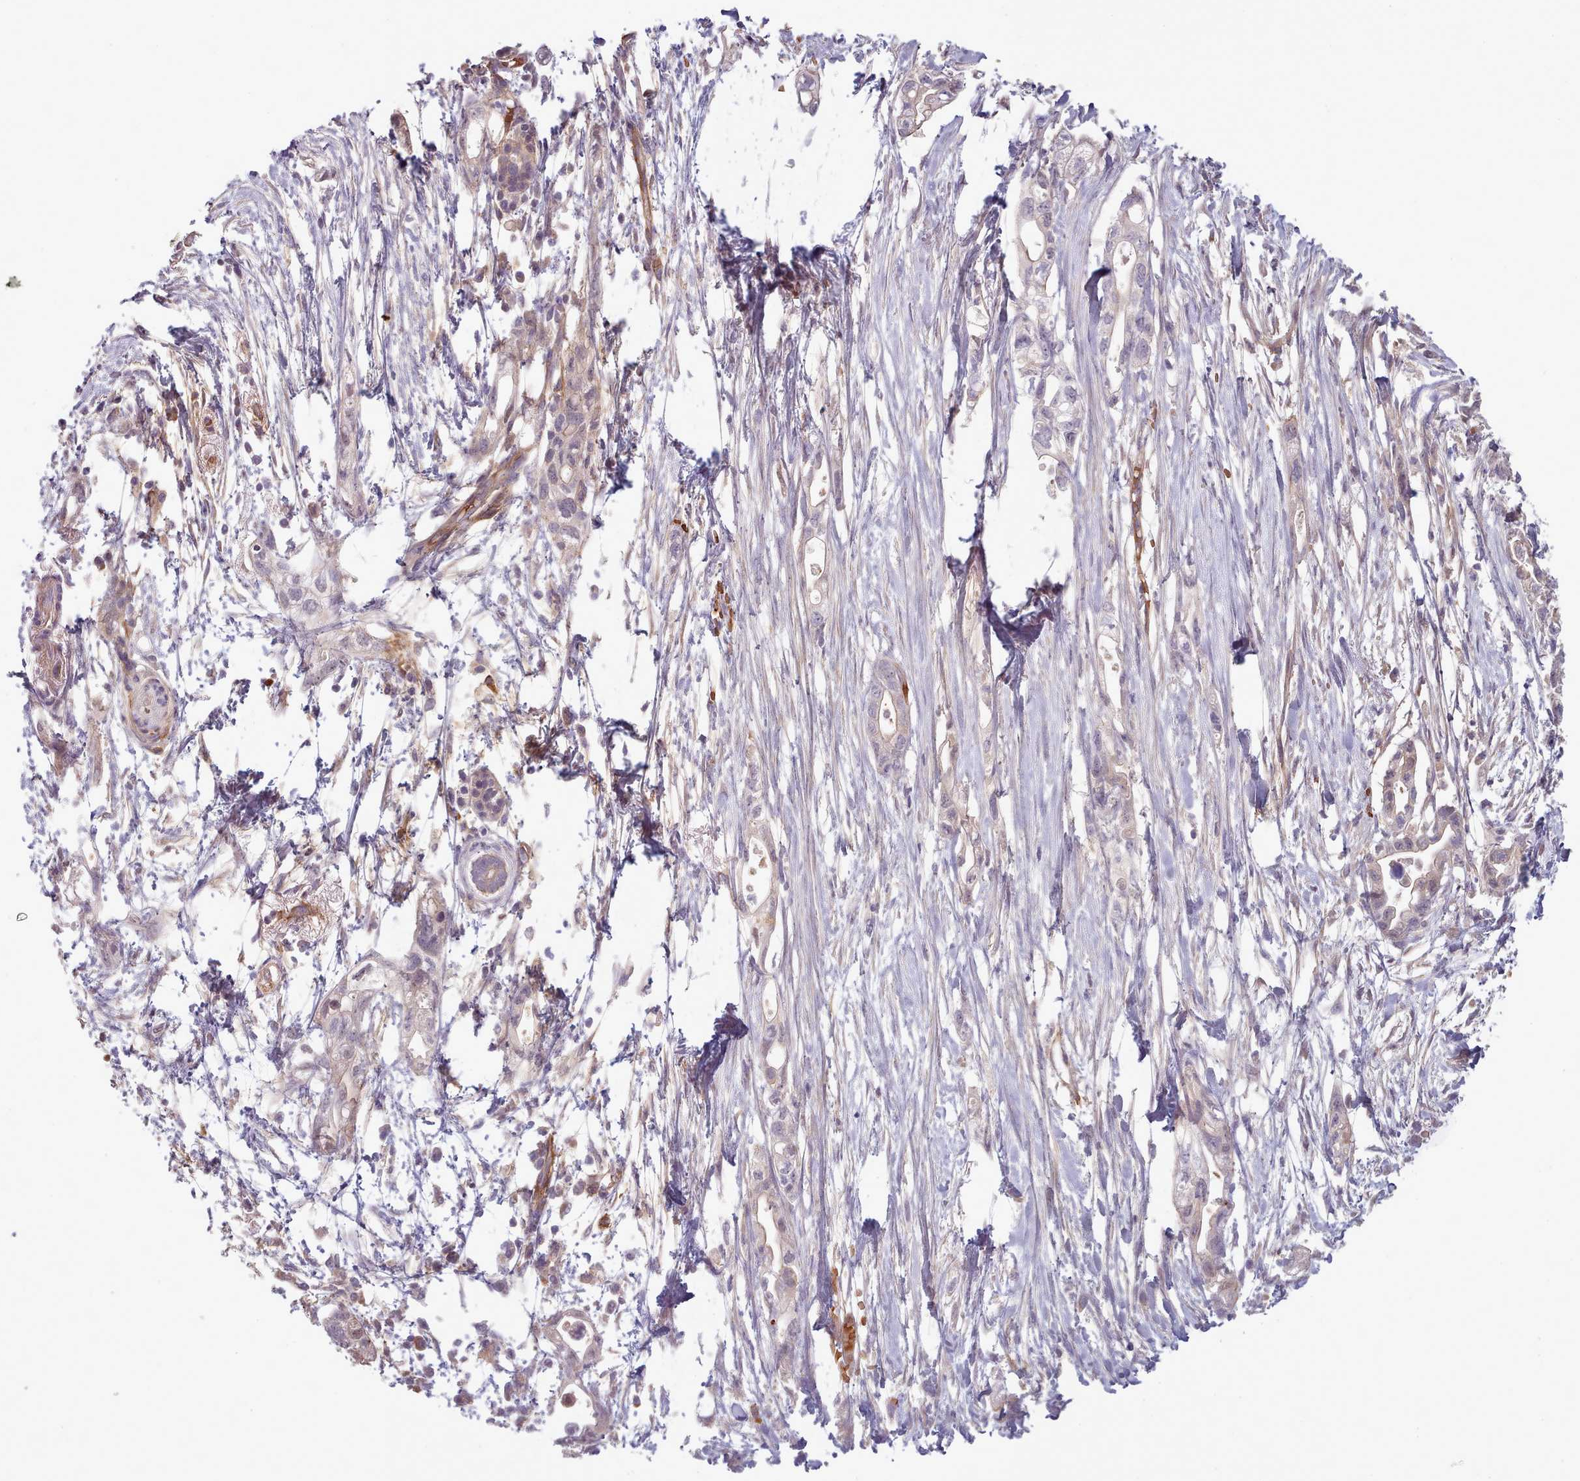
{"staining": {"intensity": "moderate", "quantity": "<25%", "location": "cytoplasmic/membranous"}, "tissue": "pancreatic cancer", "cell_type": "Tumor cells", "image_type": "cancer", "snomed": [{"axis": "morphology", "description": "Adenocarcinoma, NOS"}, {"axis": "topography", "description": "Pancreas"}], "caption": "IHC staining of pancreatic cancer (adenocarcinoma), which reveals low levels of moderate cytoplasmic/membranous staining in about <25% of tumor cells indicating moderate cytoplasmic/membranous protein positivity. The staining was performed using DAB (3,3'-diaminobenzidine) (brown) for protein detection and nuclei were counterstained in hematoxylin (blue).", "gene": "CLNS1A", "patient": {"sex": "female", "age": 72}}